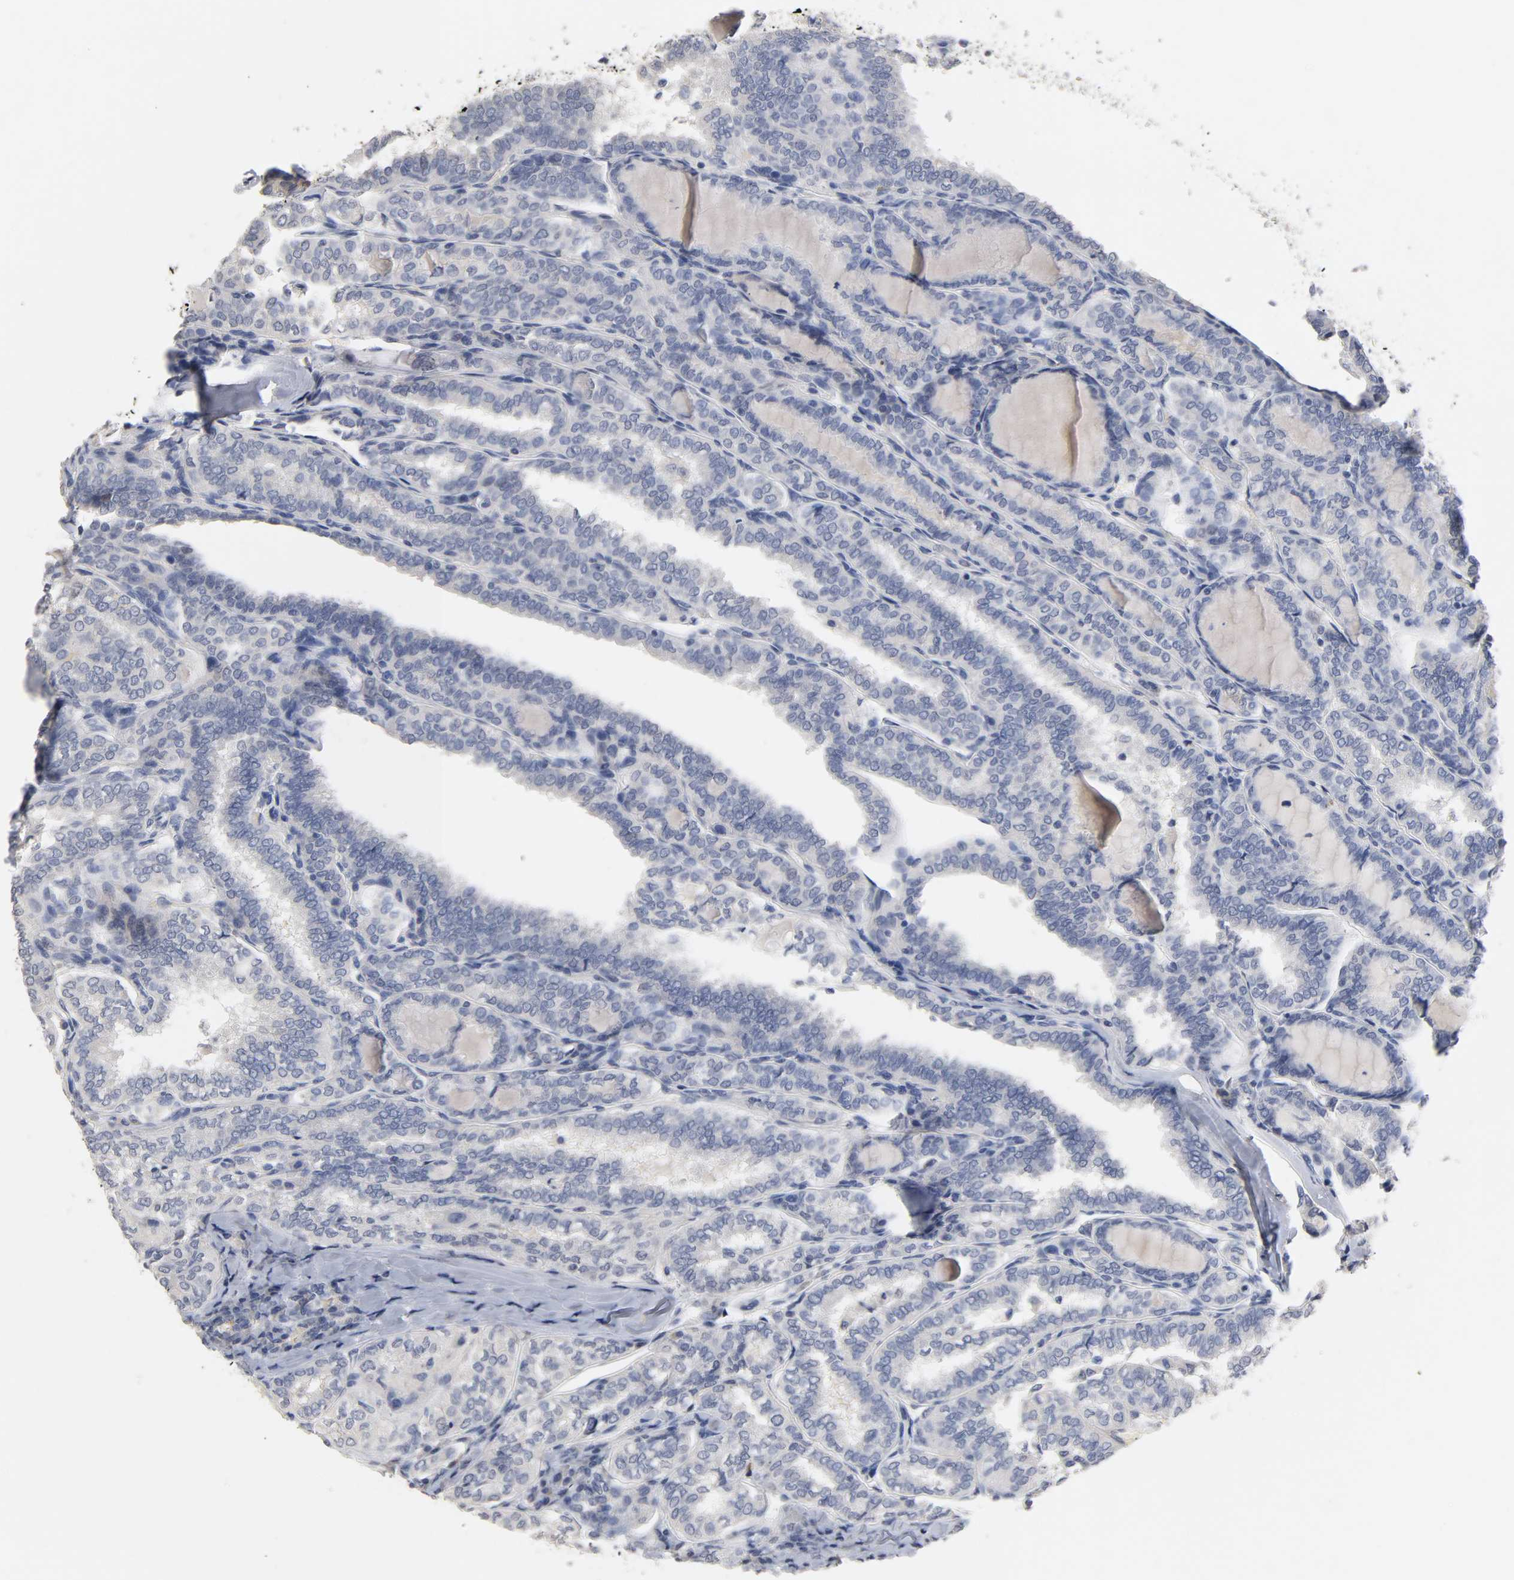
{"staining": {"intensity": "negative", "quantity": "none", "location": "none"}, "tissue": "thyroid cancer", "cell_type": "Tumor cells", "image_type": "cancer", "snomed": [{"axis": "morphology", "description": "Papillary adenocarcinoma, NOS"}, {"axis": "topography", "description": "Thyroid gland"}], "caption": "Tumor cells are negative for brown protein staining in thyroid cancer (papillary adenocarcinoma).", "gene": "OVOL1", "patient": {"sex": "female", "age": 30}}